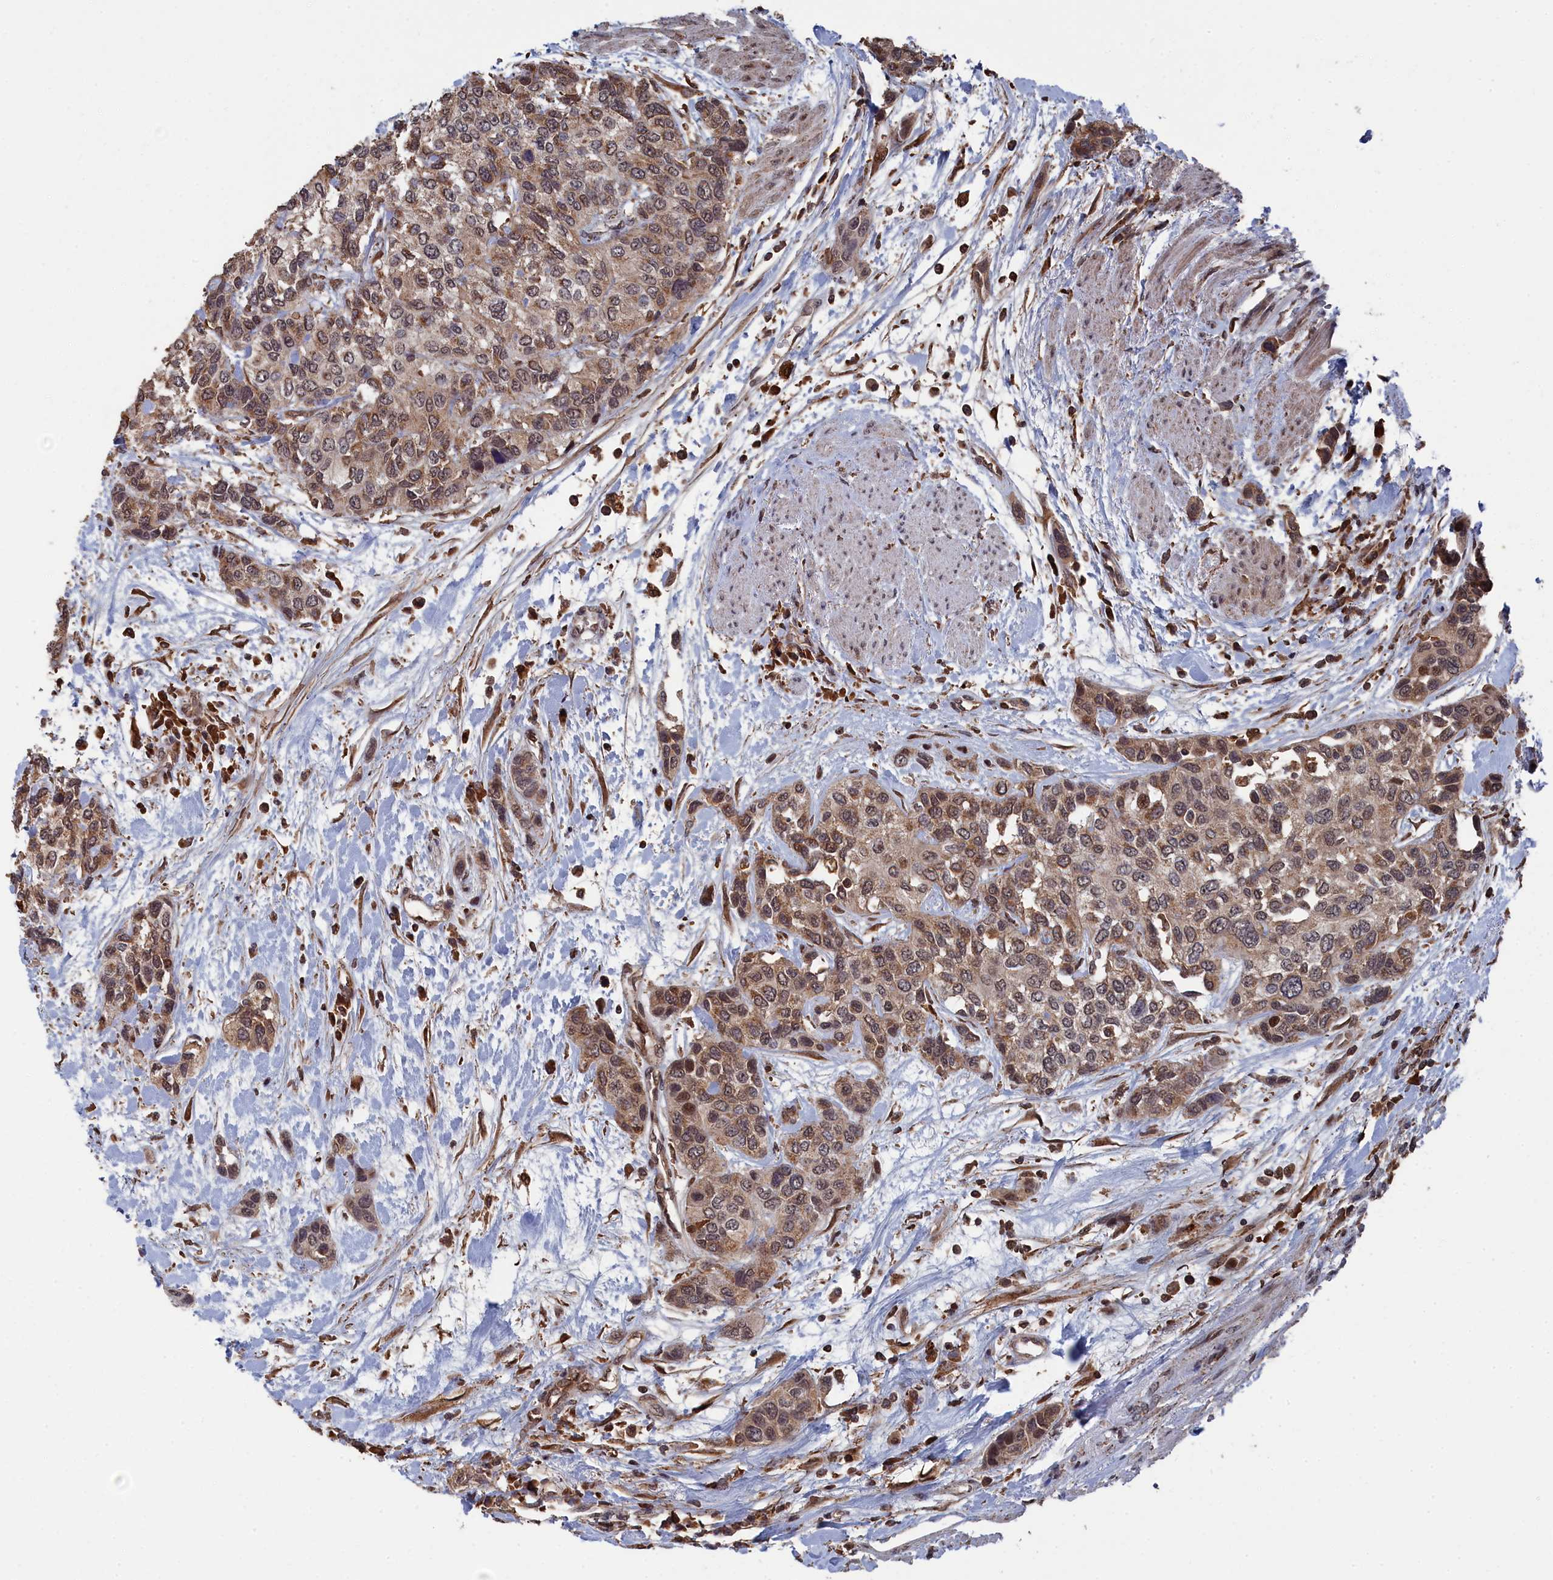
{"staining": {"intensity": "moderate", "quantity": ">75%", "location": "cytoplasmic/membranous,nuclear"}, "tissue": "urothelial cancer", "cell_type": "Tumor cells", "image_type": "cancer", "snomed": [{"axis": "morphology", "description": "Normal tissue, NOS"}, {"axis": "morphology", "description": "Urothelial carcinoma, High grade"}, {"axis": "topography", "description": "Vascular tissue"}, {"axis": "topography", "description": "Urinary bladder"}], "caption": "Moderate cytoplasmic/membranous and nuclear protein expression is appreciated in approximately >75% of tumor cells in urothelial cancer.", "gene": "CEACAM21", "patient": {"sex": "female", "age": 56}}